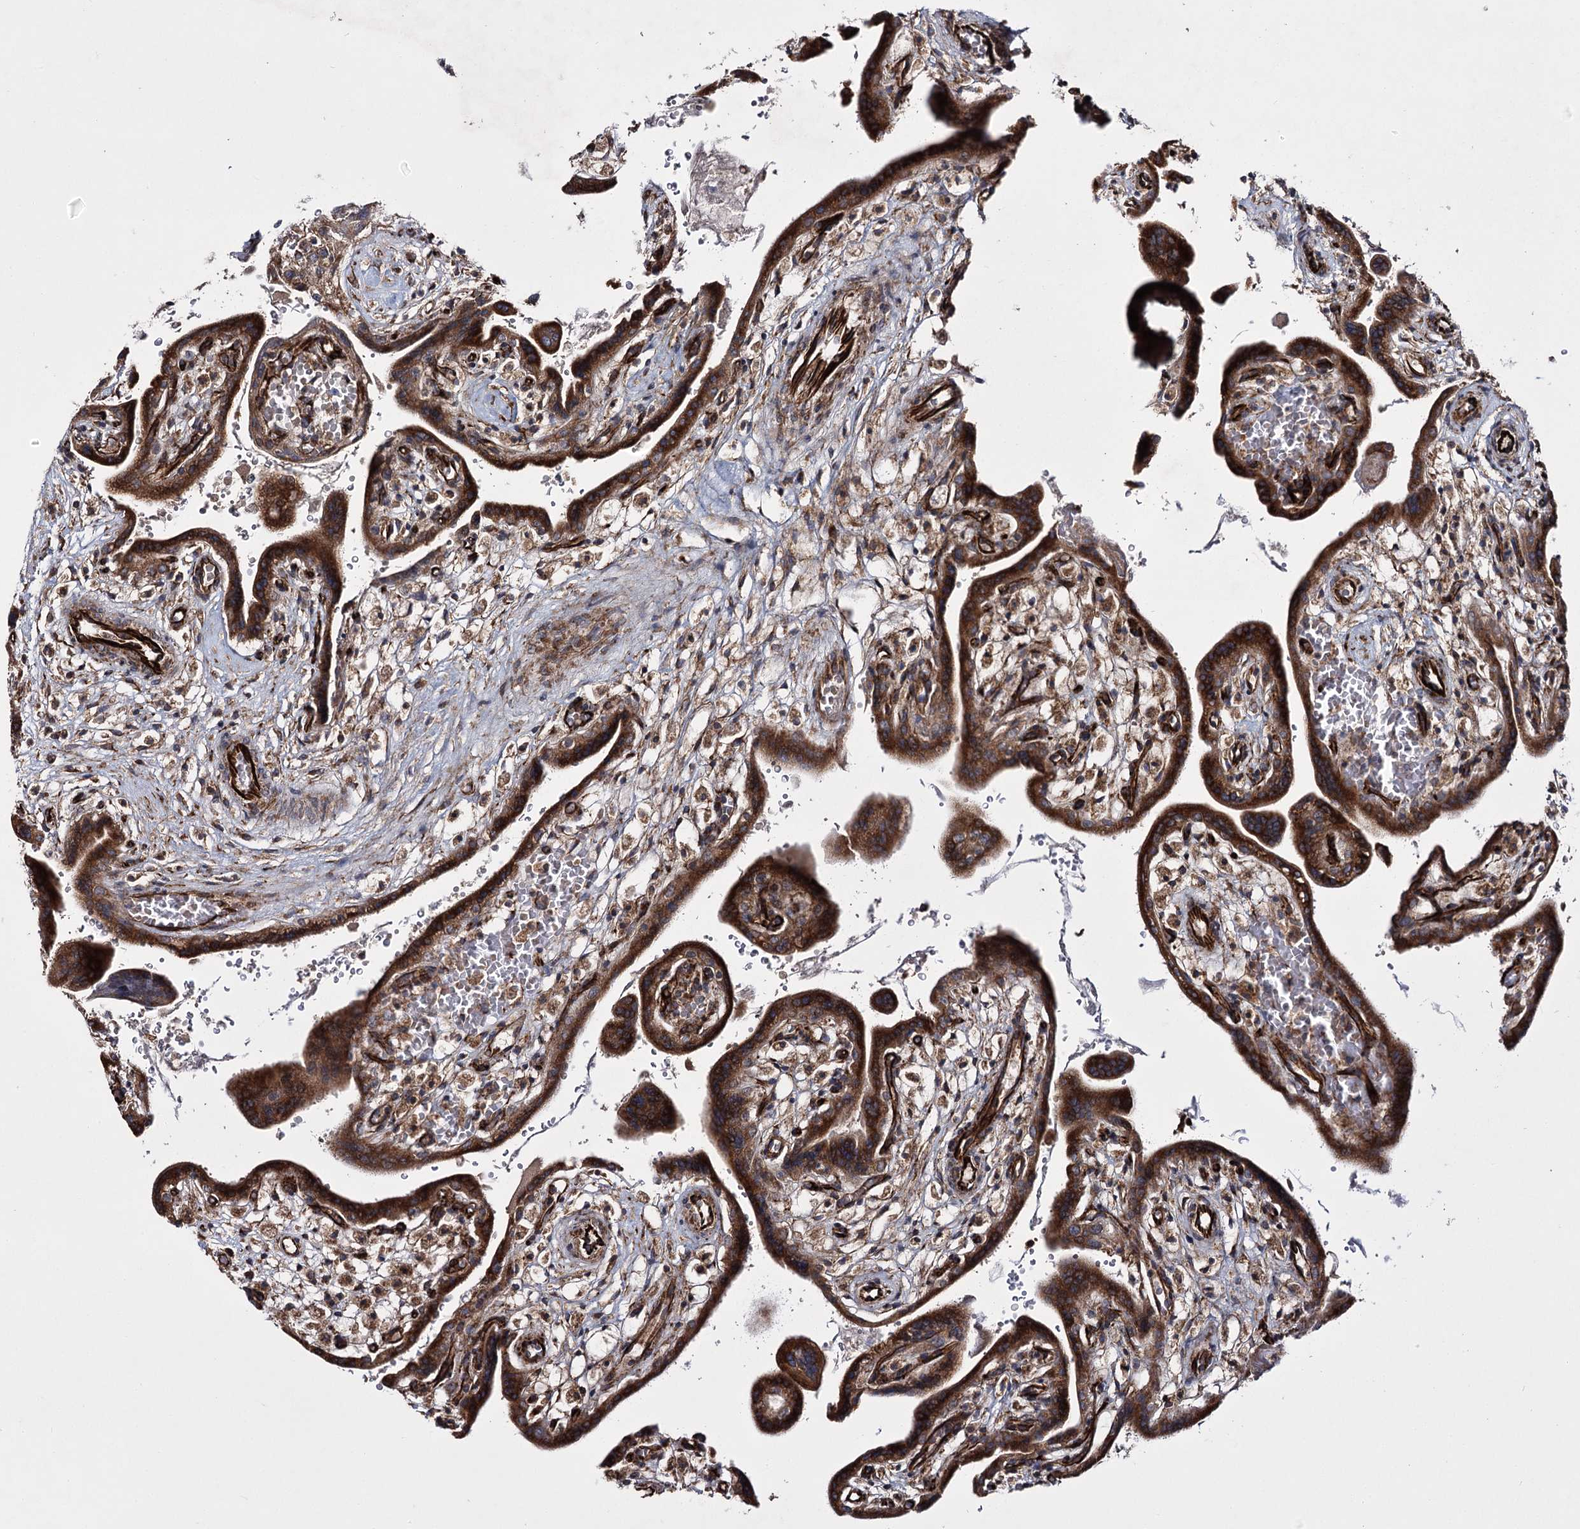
{"staining": {"intensity": "strong", "quantity": ">75%", "location": "cytoplasmic/membranous"}, "tissue": "placenta", "cell_type": "Trophoblastic cells", "image_type": "normal", "snomed": [{"axis": "morphology", "description": "Normal tissue, NOS"}, {"axis": "topography", "description": "Placenta"}], "caption": "Protein expression analysis of normal human placenta reveals strong cytoplasmic/membranous positivity in approximately >75% of trophoblastic cells. Using DAB (brown) and hematoxylin (blue) stains, captured at high magnification using brightfield microscopy.", "gene": "HECTD2", "patient": {"sex": "female", "age": 37}}